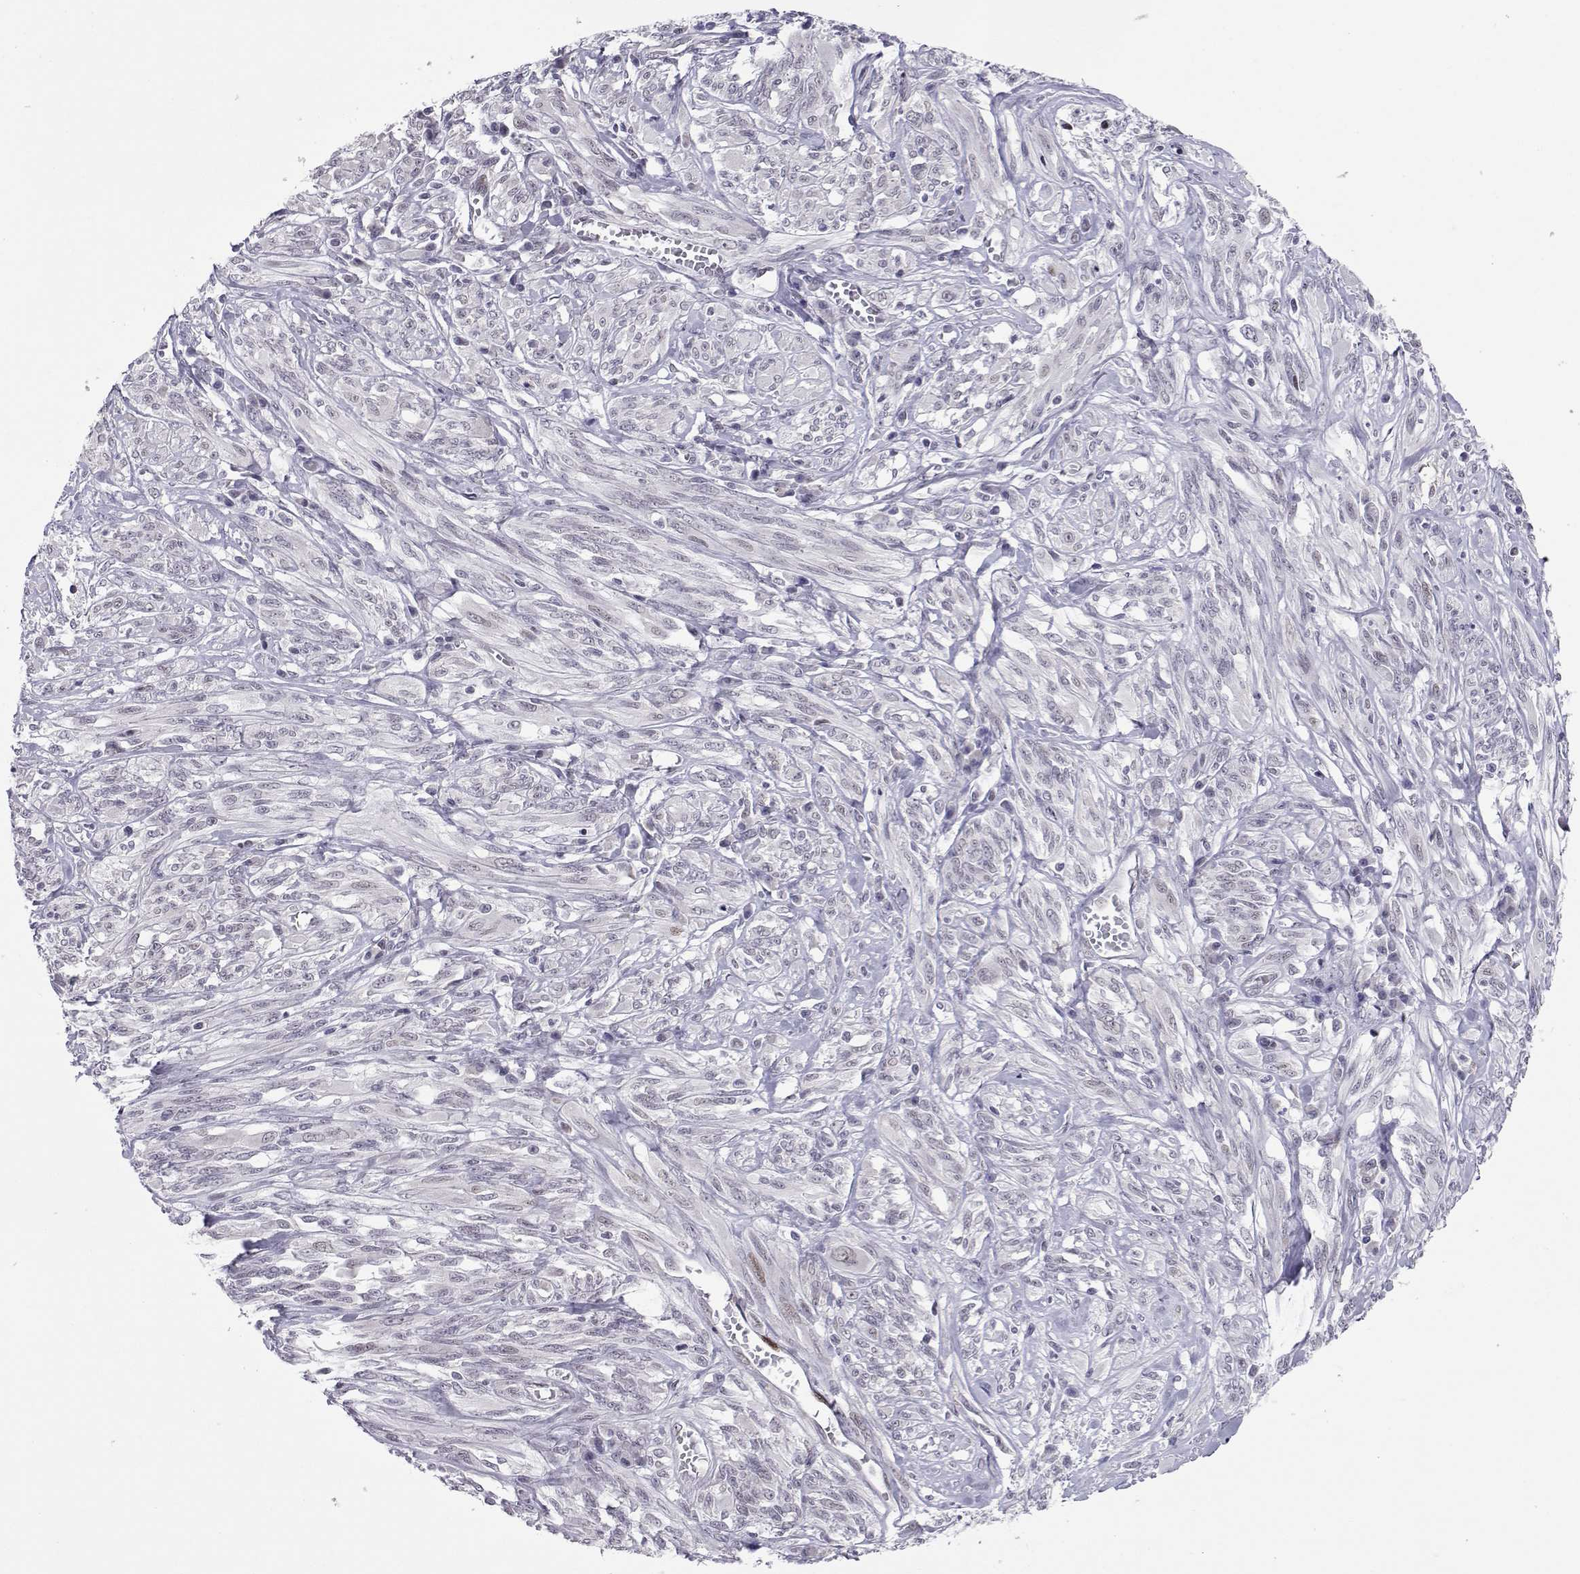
{"staining": {"intensity": "negative", "quantity": "none", "location": "none"}, "tissue": "melanoma", "cell_type": "Tumor cells", "image_type": "cancer", "snomed": [{"axis": "morphology", "description": "Malignant melanoma, NOS"}, {"axis": "topography", "description": "Skin"}], "caption": "The immunohistochemistry histopathology image has no significant expression in tumor cells of malignant melanoma tissue.", "gene": "SIX6", "patient": {"sex": "female", "age": 91}}